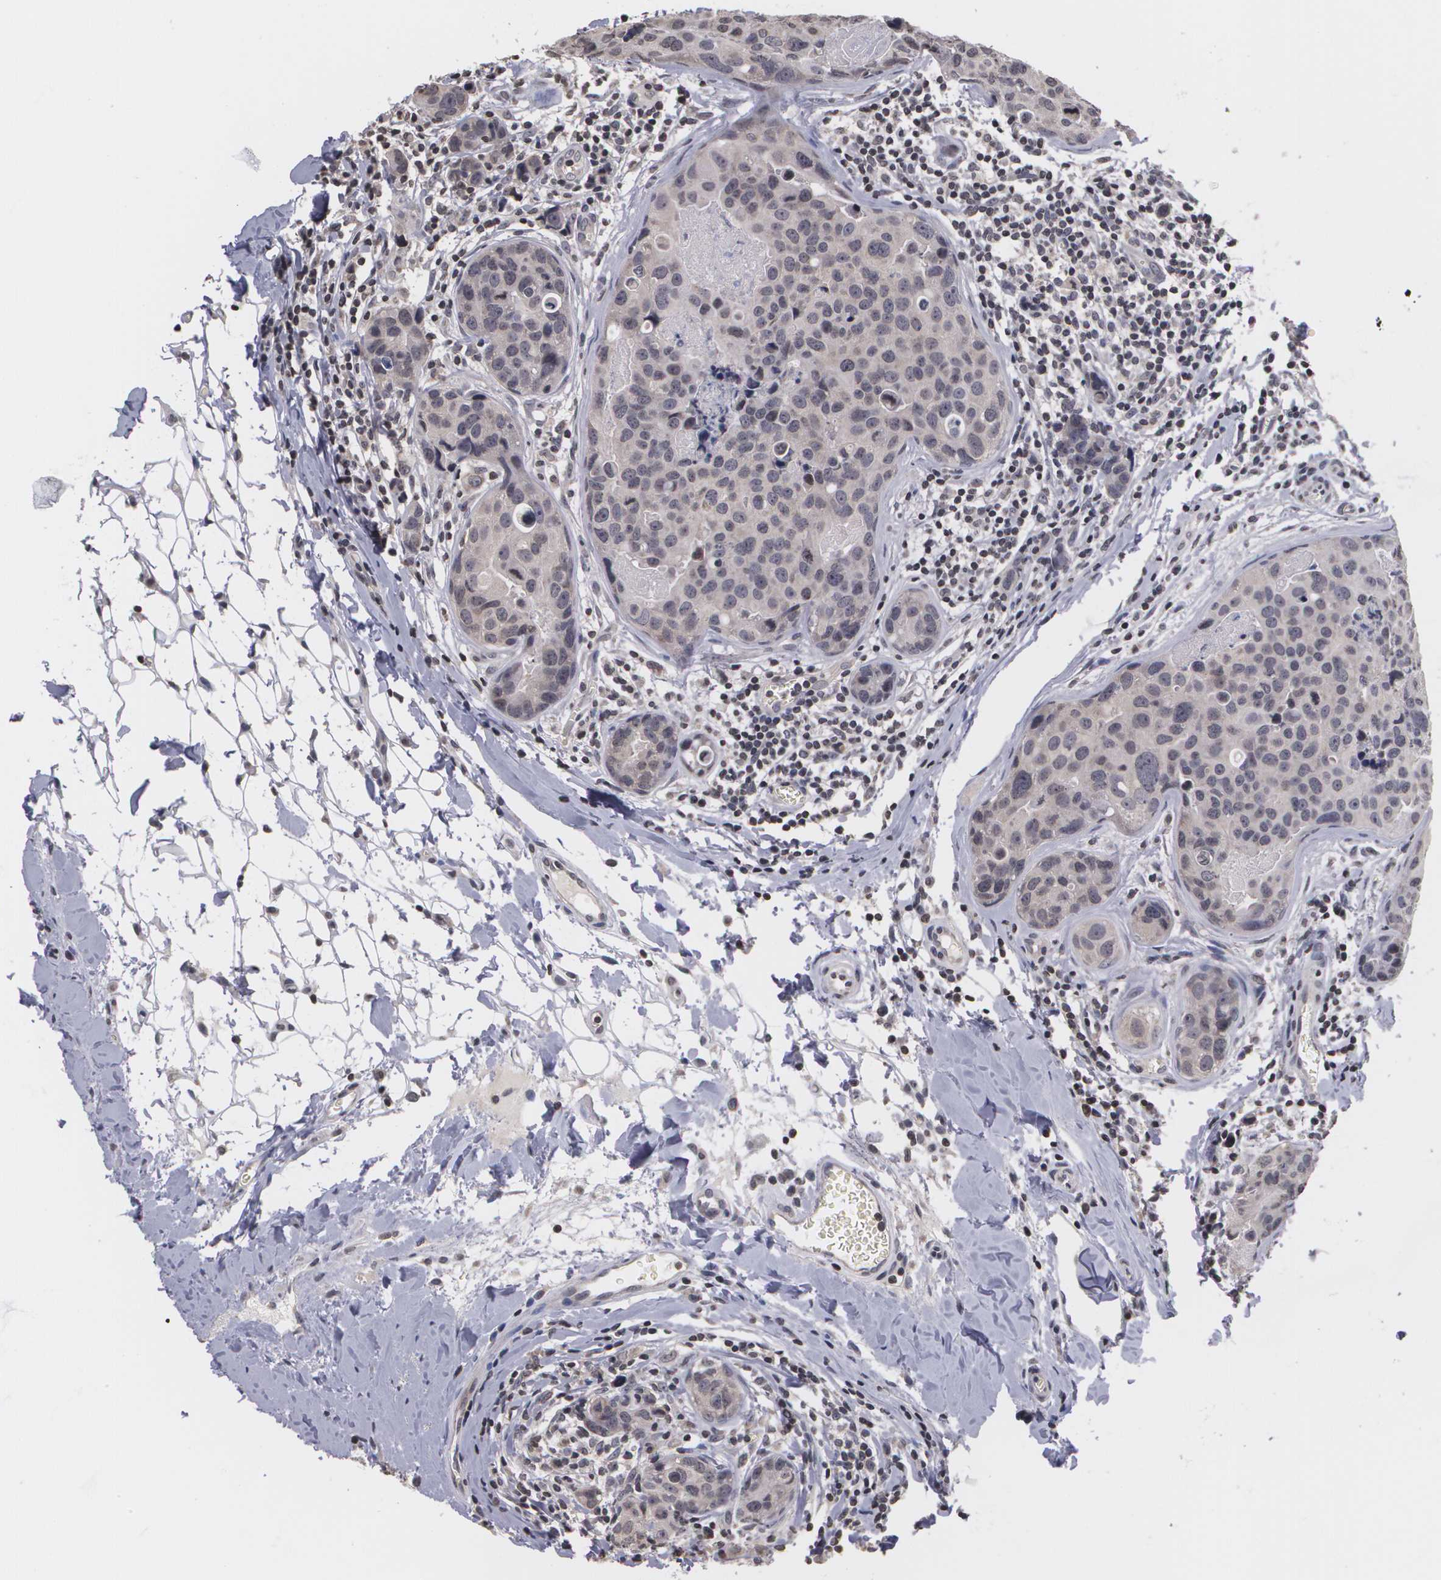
{"staining": {"intensity": "negative", "quantity": "none", "location": "none"}, "tissue": "breast cancer", "cell_type": "Tumor cells", "image_type": "cancer", "snomed": [{"axis": "morphology", "description": "Duct carcinoma"}, {"axis": "topography", "description": "Breast"}], "caption": "DAB (3,3'-diaminobenzidine) immunohistochemical staining of human breast cancer (invasive ductal carcinoma) displays no significant expression in tumor cells.", "gene": "THRB", "patient": {"sex": "female", "age": 24}}